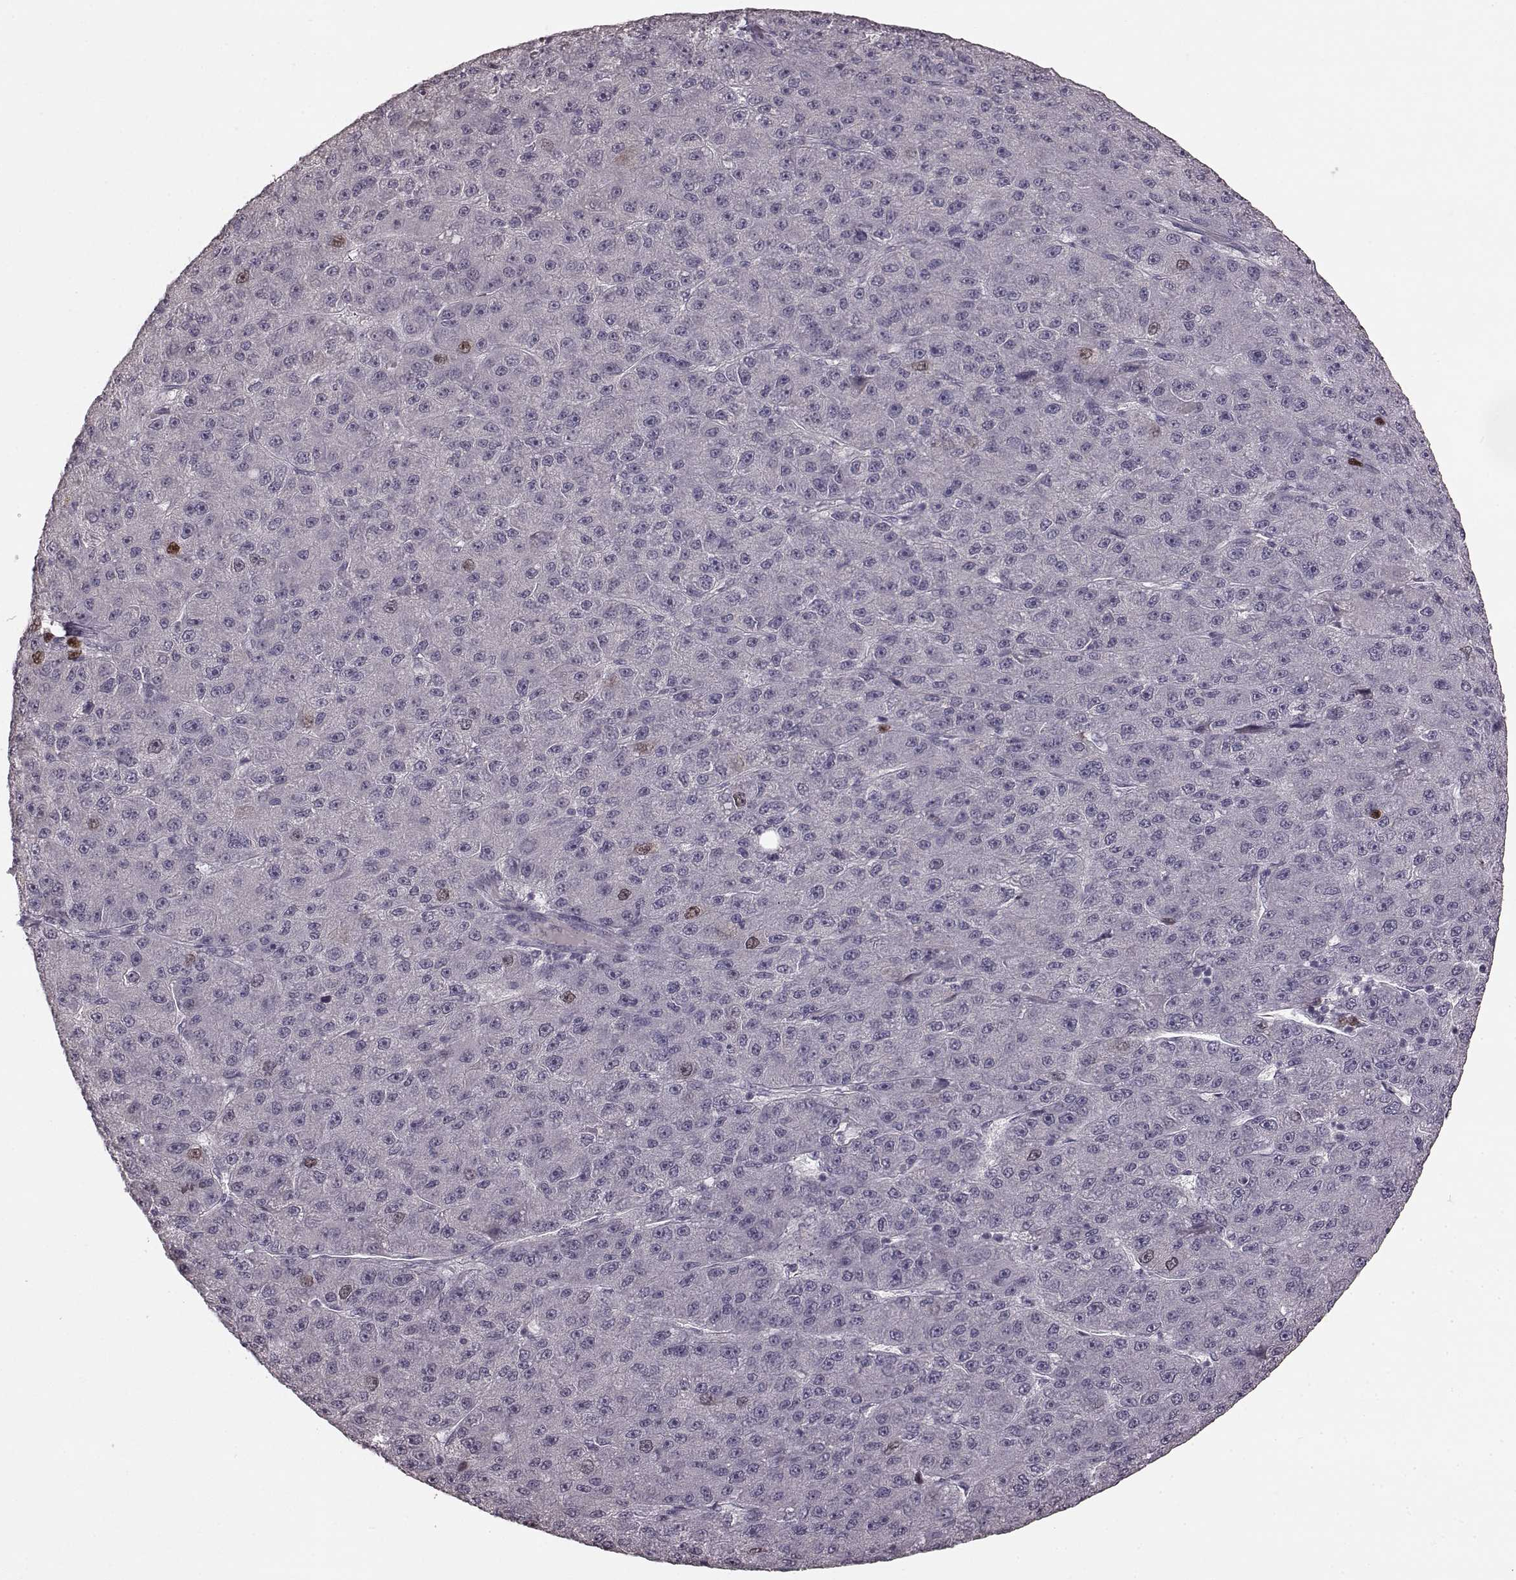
{"staining": {"intensity": "moderate", "quantity": "<25%", "location": "nuclear"}, "tissue": "liver cancer", "cell_type": "Tumor cells", "image_type": "cancer", "snomed": [{"axis": "morphology", "description": "Carcinoma, Hepatocellular, NOS"}, {"axis": "topography", "description": "Liver"}], "caption": "High-magnification brightfield microscopy of hepatocellular carcinoma (liver) stained with DAB (3,3'-diaminobenzidine) (brown) and counterstained with hematoxylin (blue). tumor cells exhibit moderate nuclear positivity is identified in about<25% of cells.", "gene": "CCNA2", "patient": {"sex": "male", "age": 67}}